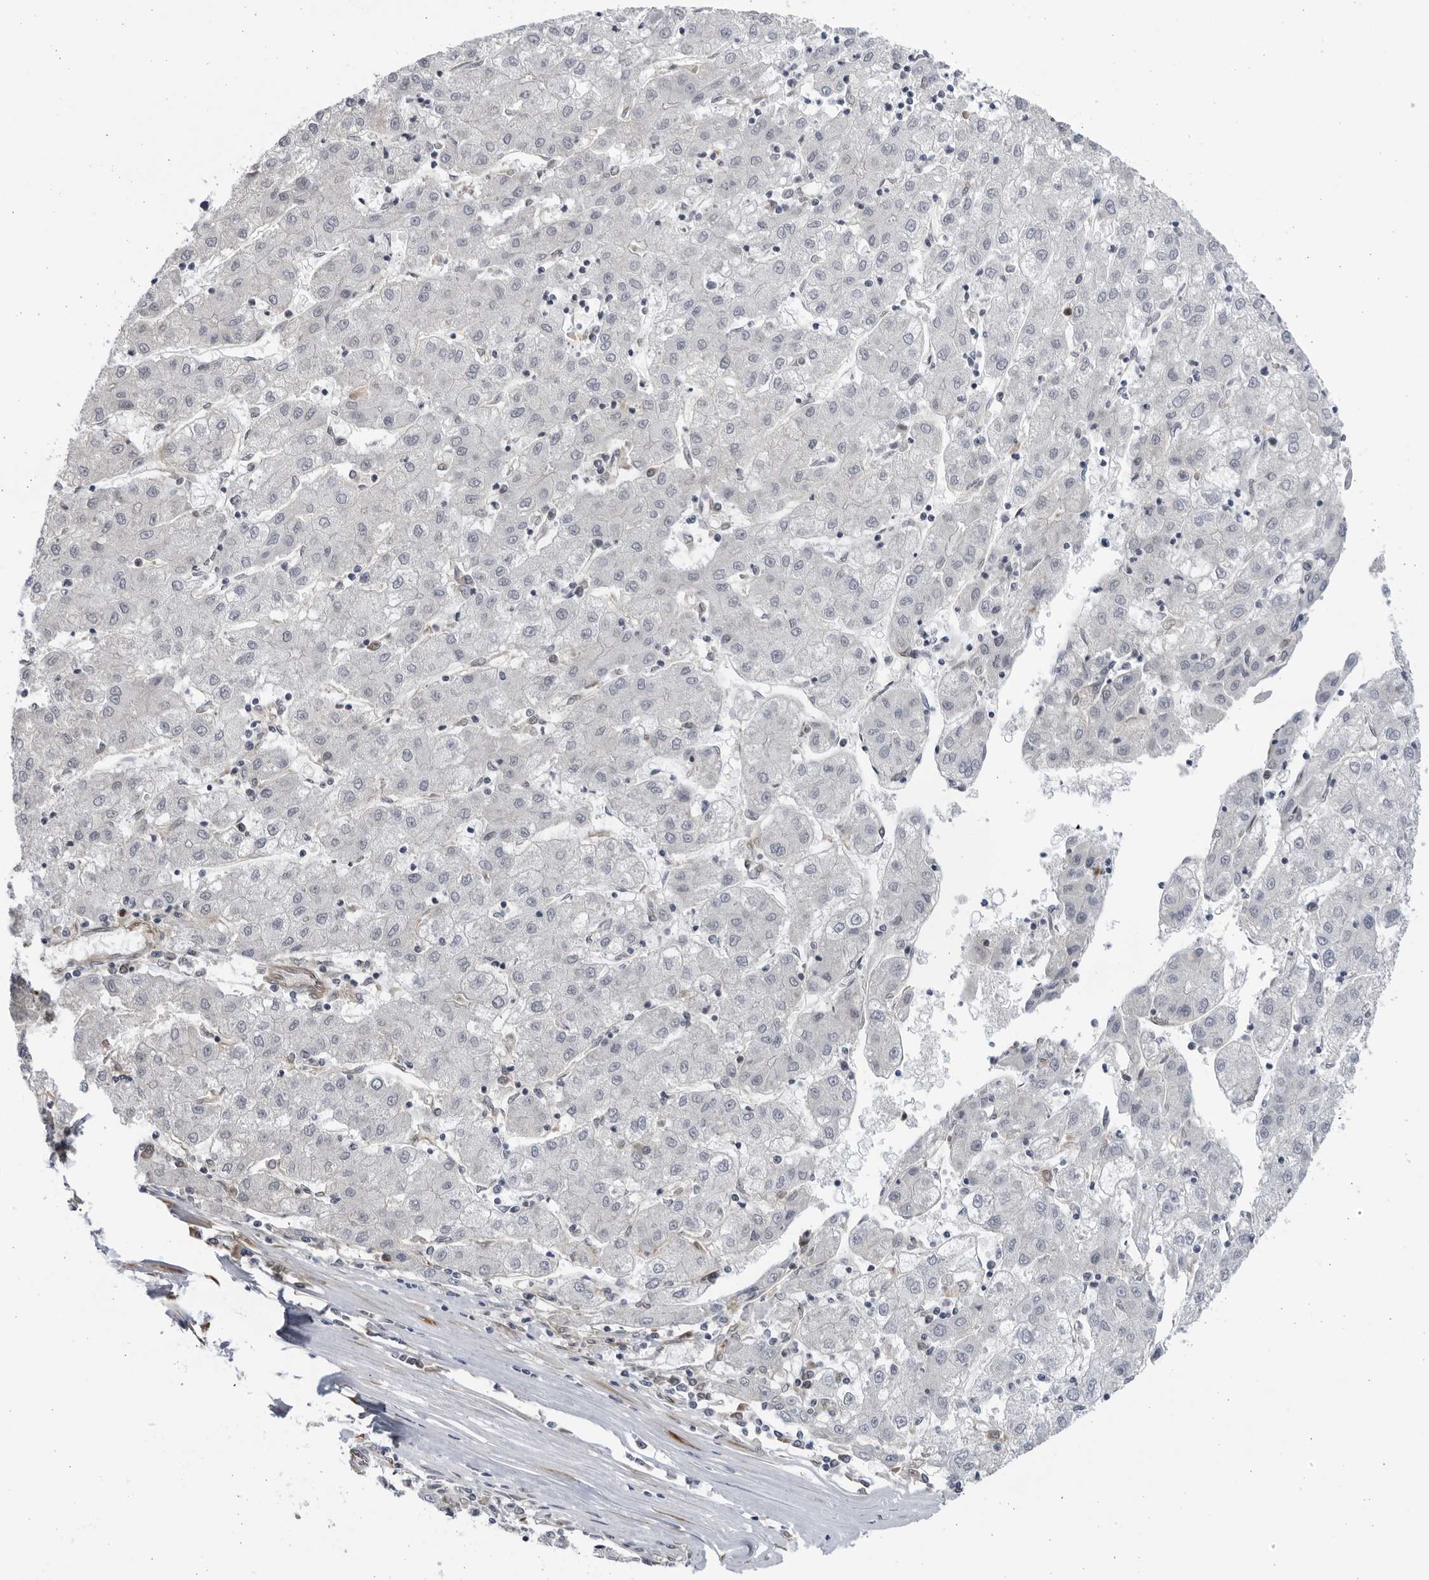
{"staining": {"intensity": "negative", "quantity": "none", "location": "none"}, "tissue": "liver cancer", "cell_type": "Tumor cells", "image_type": "cancer", "snomed": [{"axis": "morphology", "description": "Carcinoma, Hepatocellular, NOS"}, {"axis": "topography", "description": "Liver"}], "caption": "Immunohistochemistry (IHC) of liver cancer displays no expression in tumor cells.", "gene": "BMP2K", "patient": {"sex": "male", "age": 72}}